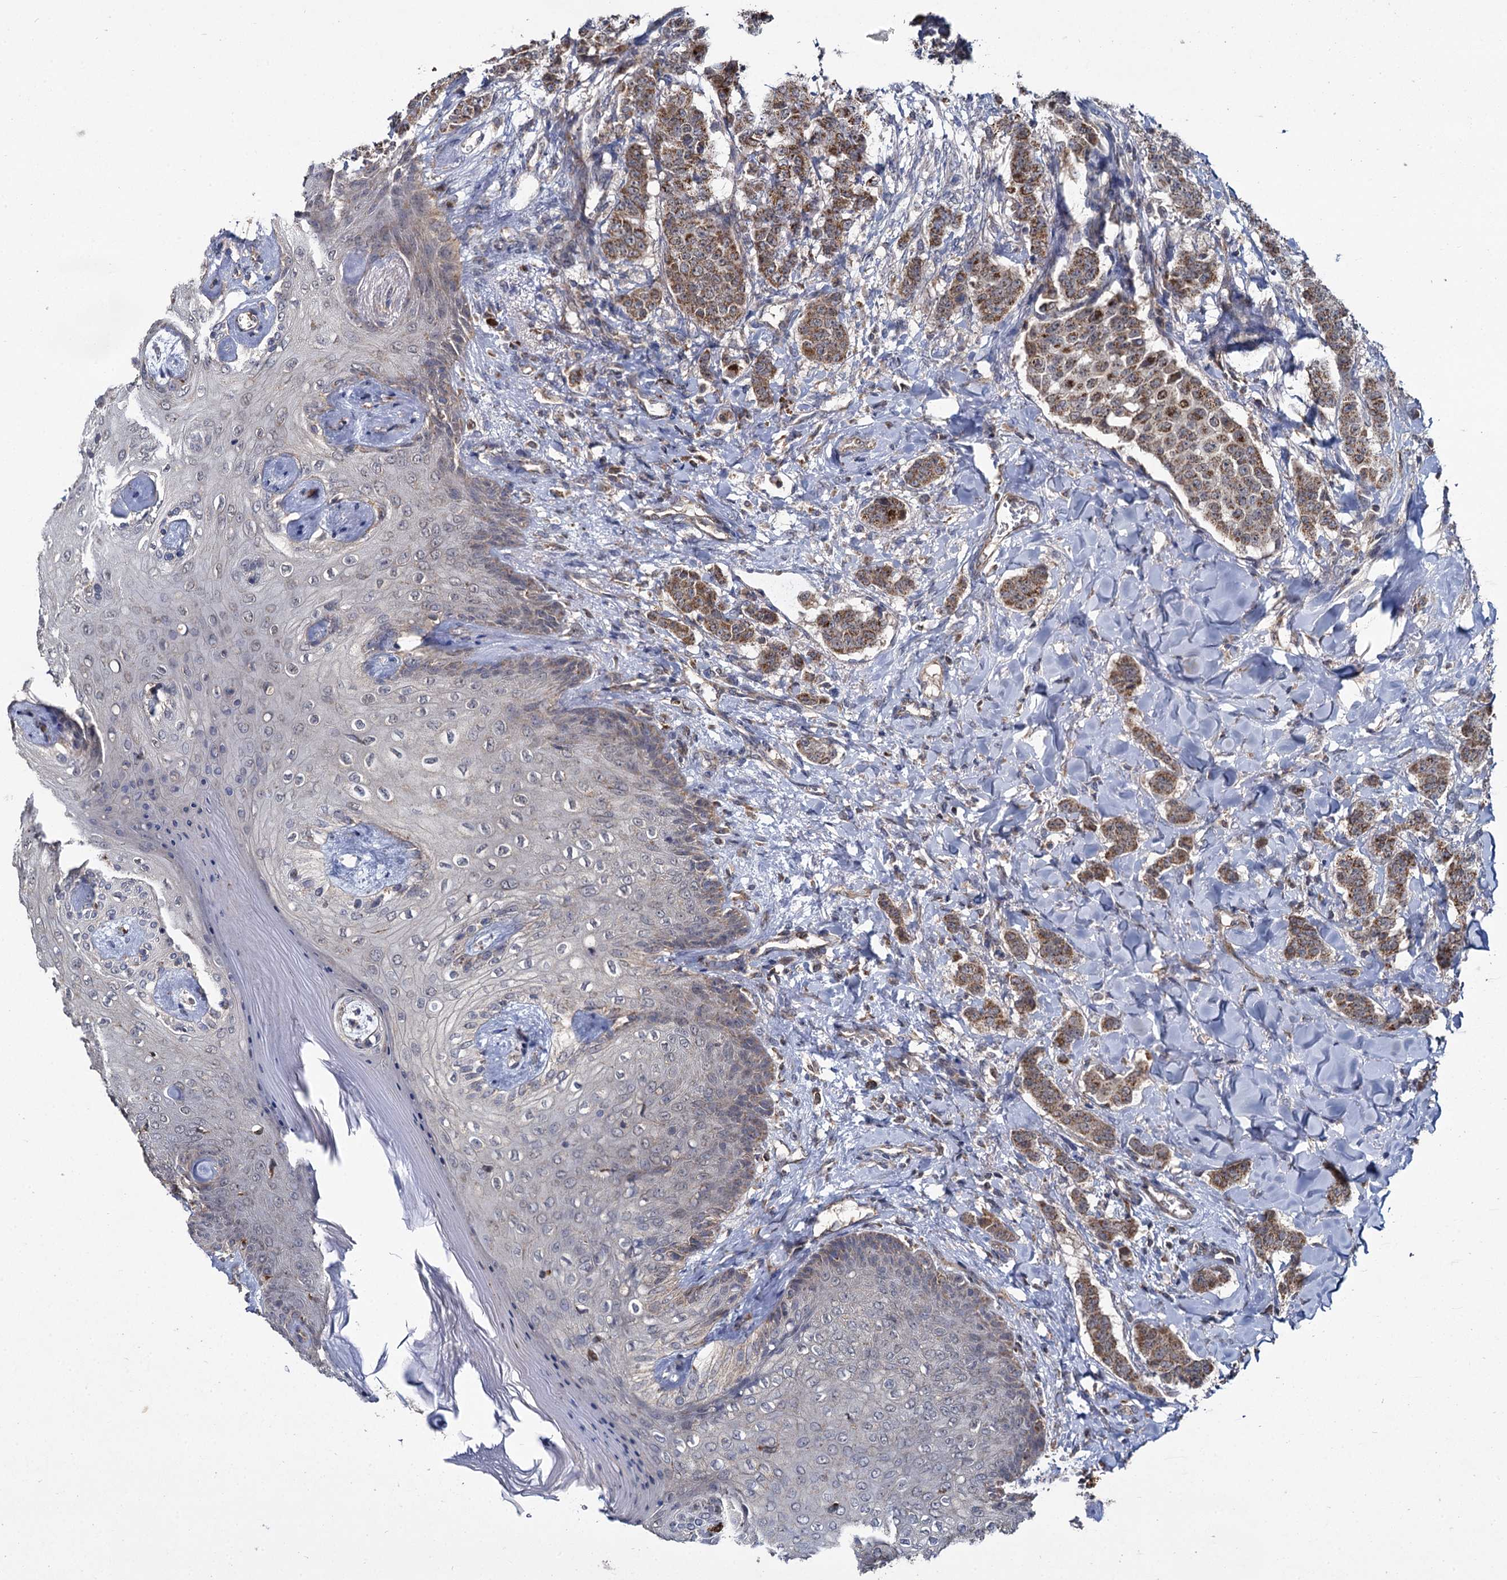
{"staining": {"intensity": "moderate", "quantity": ">75%", "location": "cytoplasmic/membranous"}, "tissue": "breast cancer", "cell_type": "Tumor cells", "image_type": "cancer", "snomed": [{"axis": "morphology", "description": "Duct carcinoma"}, {"axis": "topography", "description": "Breast"}], "caption": "The immunohistochemical stain labels moderate cytoplasmic/membranous expression in tumor cells of breast cancer tissue.", "gene": "METTL4", "patient": {"sex": "female", "age": 40}}